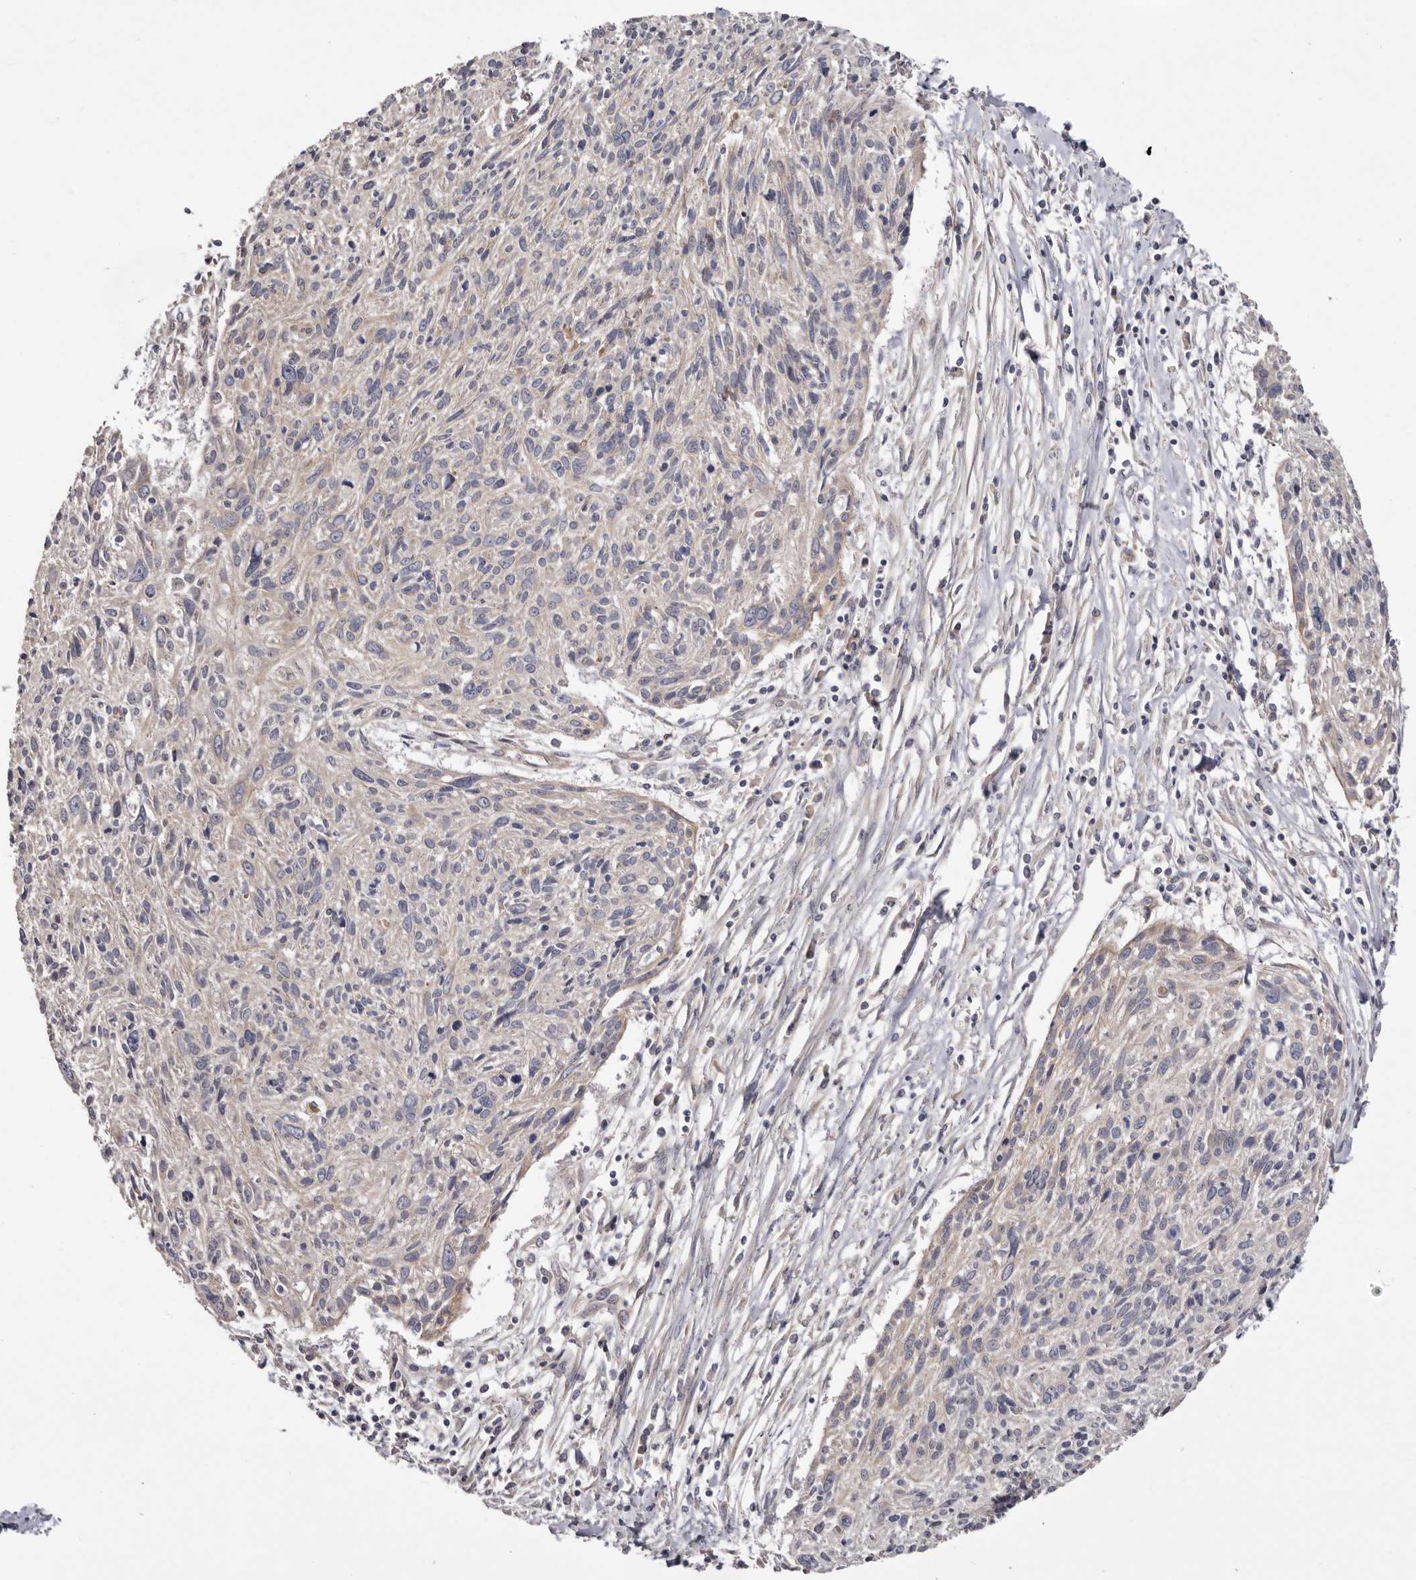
{"staining": {"intensity": "negative", "quantity": "none", "location": "none"}, "tissue": "cervical cancer", "cell_type": "Tumor cells", "image_type": "cancer", "snomed": [{"axis": "morphology", "description": "Squamous cell carcinoma, NOS"}, {"axis": "topography", "description": "Cervix"}], "caption": "IHC of human cervical cancer (squamous cell carcinoma) displays no staining in tumor cells.", "gene": "FAM167B", "patient": {"sex": "female", "age": 51}}